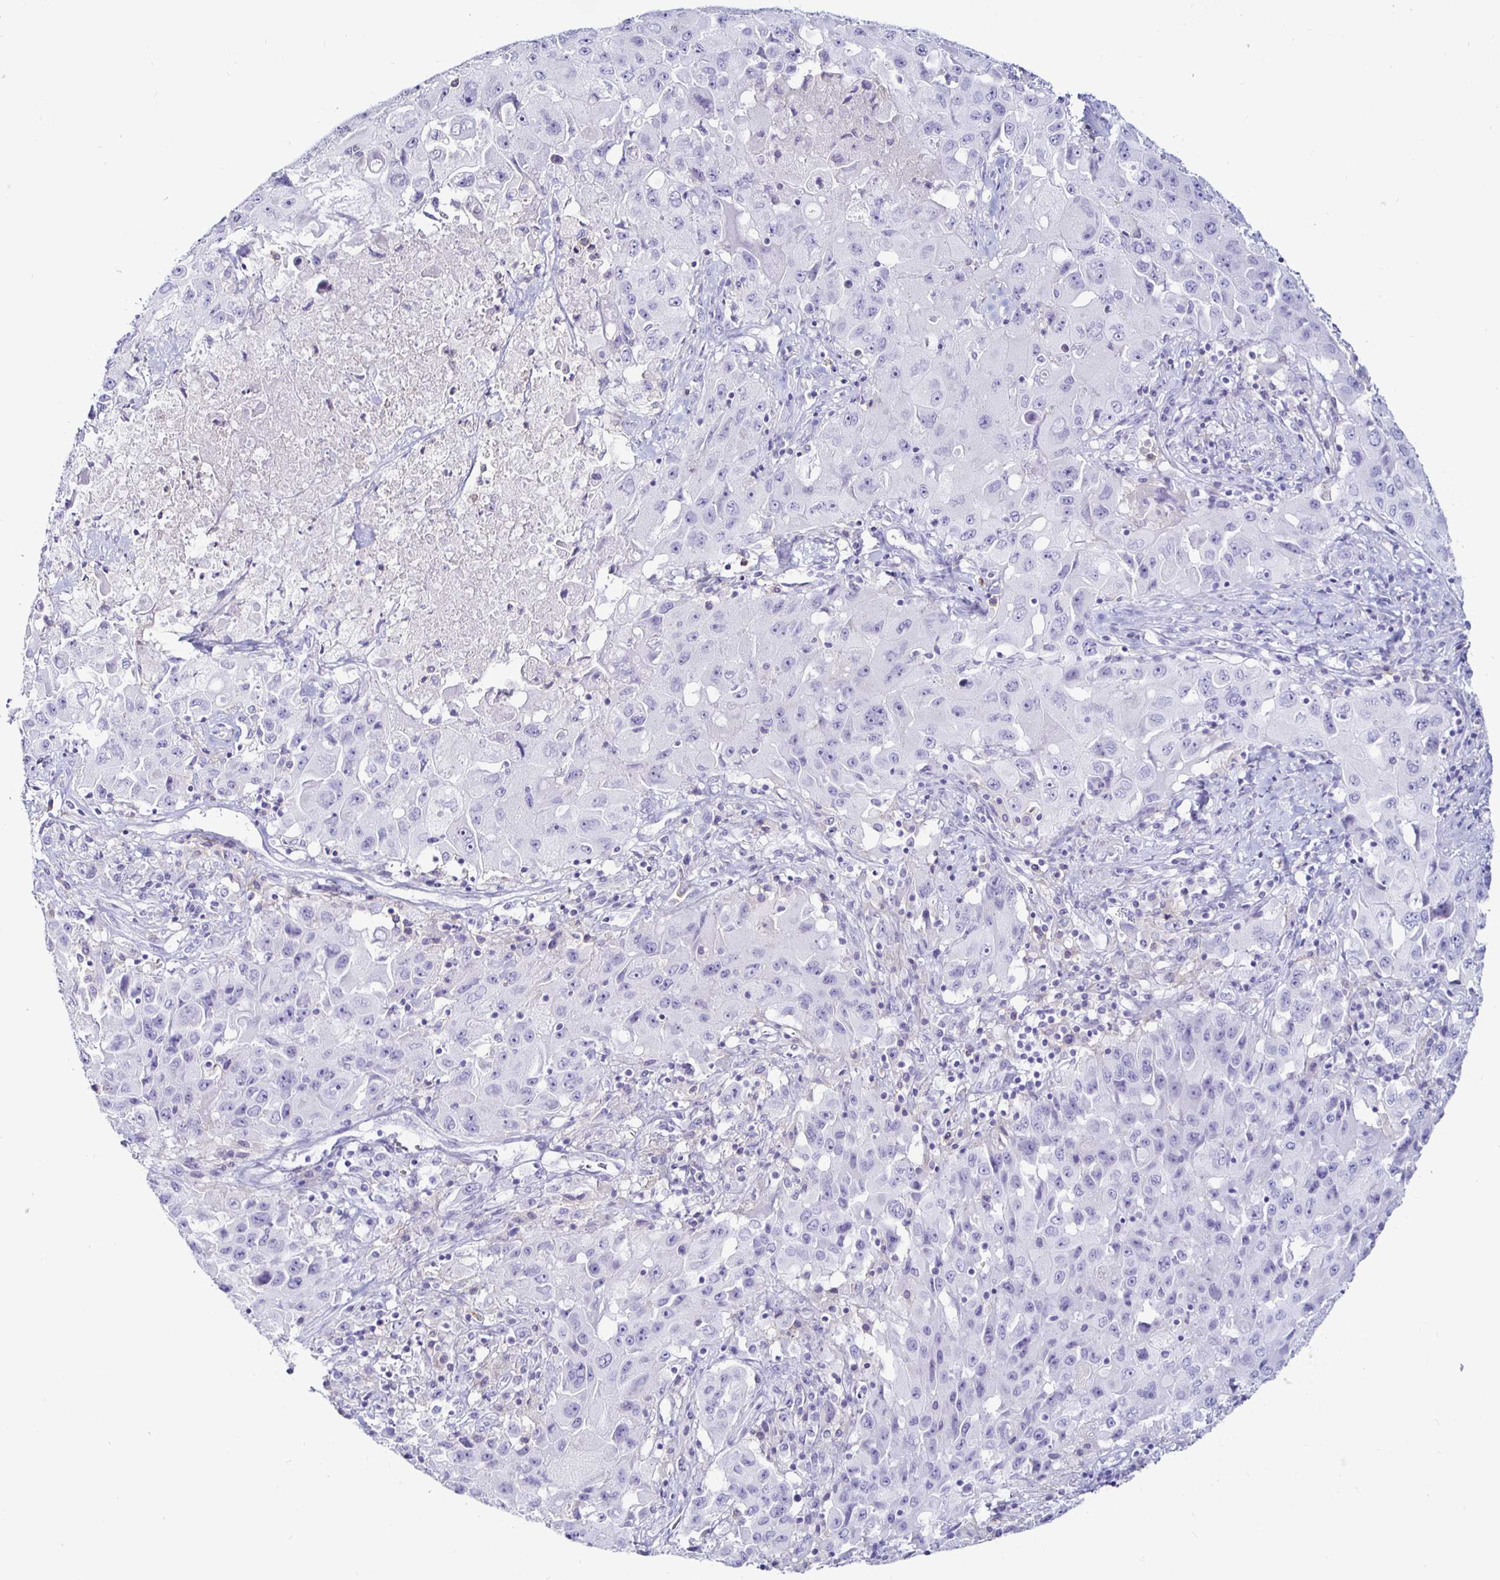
{"staining": {"intensity": "negative", "quantity": "none", "location": "none"}, "tissue": "lung cancer", "cell_type": "Tumor cells", "image_type": "cancer", "snomed": [{"axis": "morphology", "description": "Squamous cell carcinoma, NOS"}, {"axis": "topography", "description": "Lung"}], "caption": "Immunohistochemistry micrograph of neoplastic tissue: human lung squamous cell carcinoma stained with DAB (3,3'-diaminobenzidine) reveals no significant protein staining in tumor cells.", "gene": "SIRPA", "patient": {"sex": "male", "age": 63}}